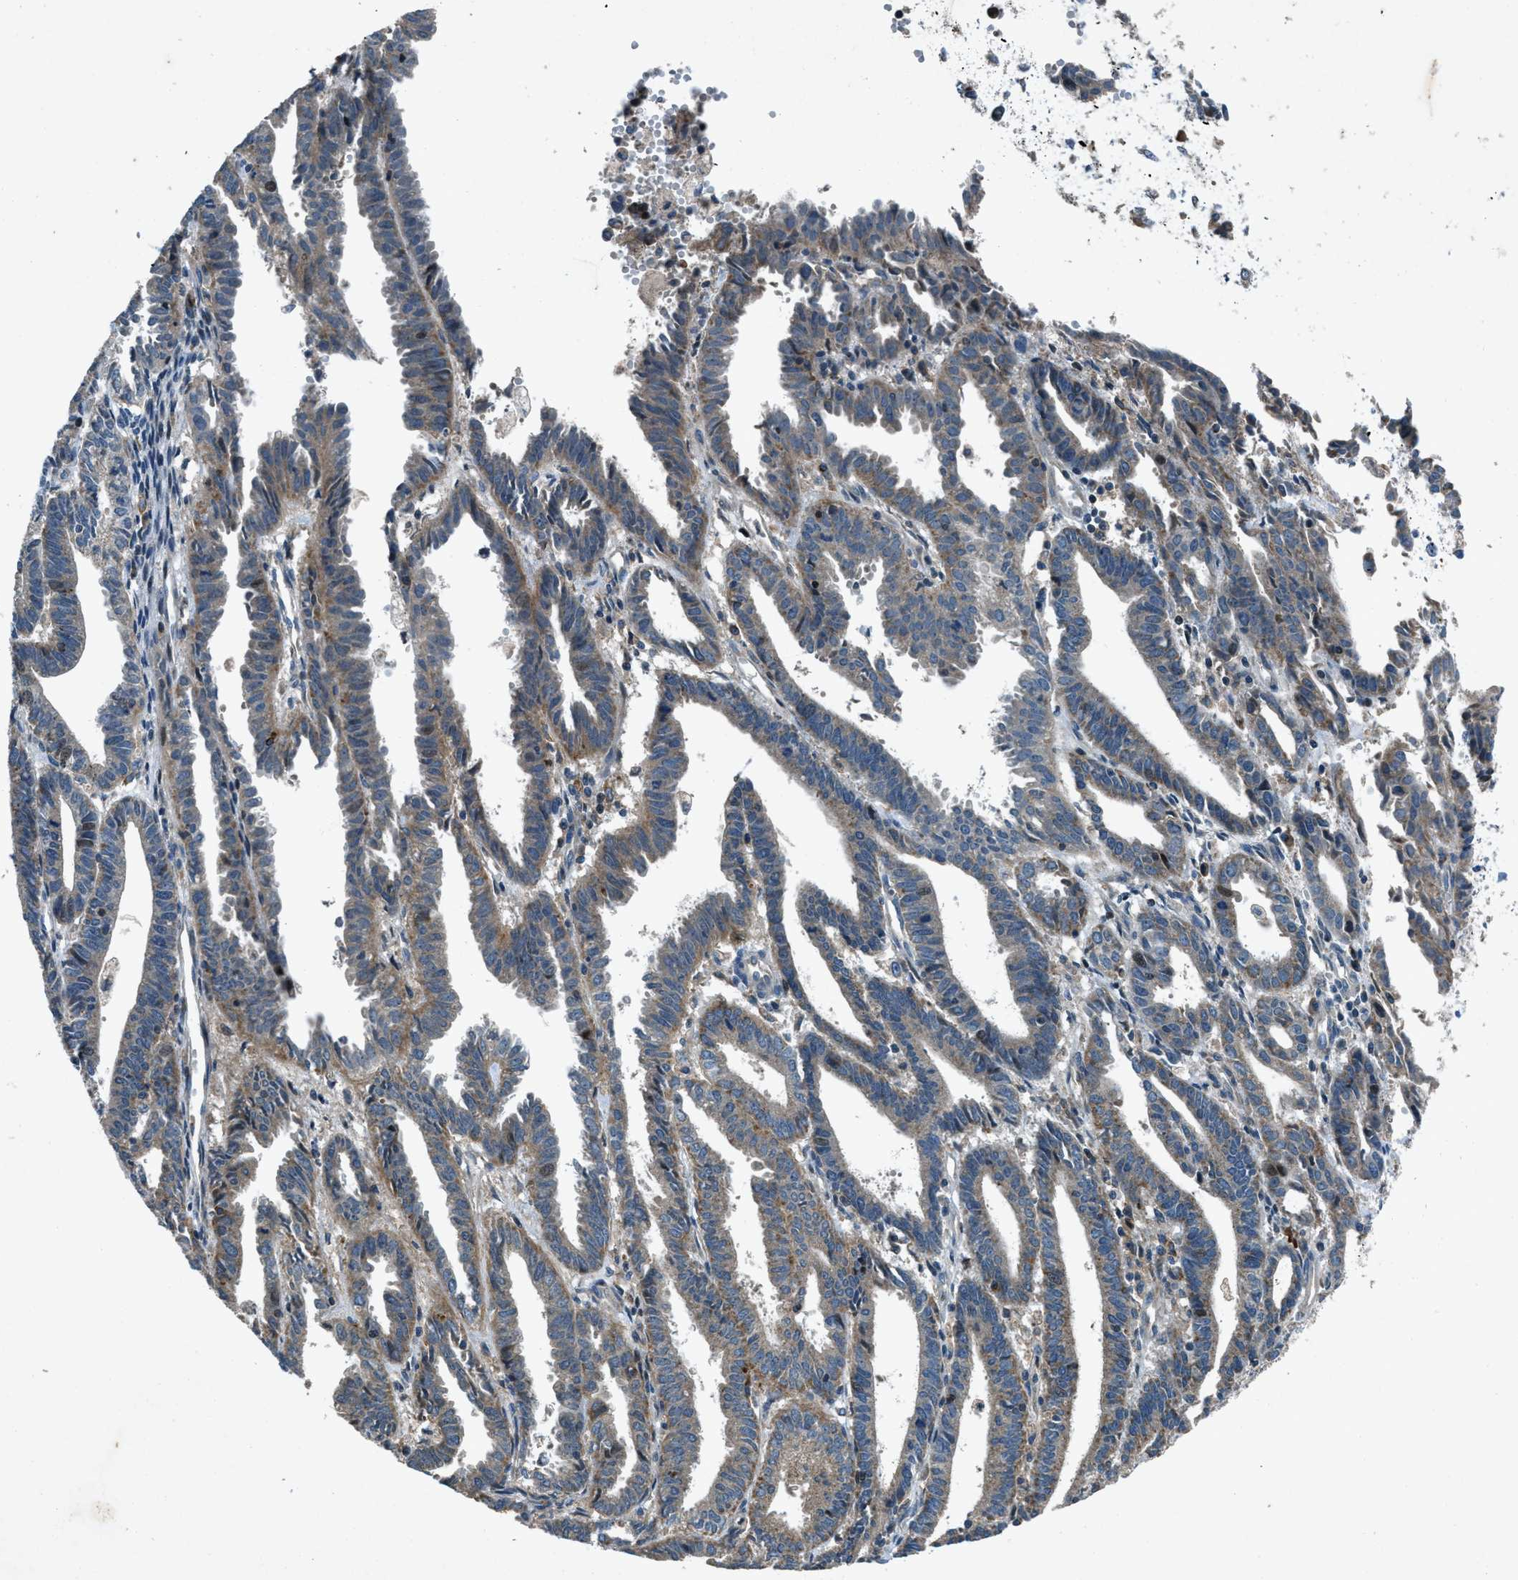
{"staining": {"intensity": "moderate", "quantity": "25%-75%", "location": "cytoplasmic/membranous,nuclear"}, "tissue": "endometrial cancer", "cell_type": "Tumor cells", "image_type": "cancer", "snomed": [{"axis": "morphology", "description": "Adenocarcinoma, NOS"}, {"axis": "topography", "description": "Uterus"}], "caption": "About 25%-75% of tumor cells in human endometrial adenocarcinoma show moderate cytoplasmic/membranous and nuclear protein positivity as visualized by brown immunohistochemical staining.", "gene": "CLEC2D", "patient": {"sex": "female", "age": 83}}